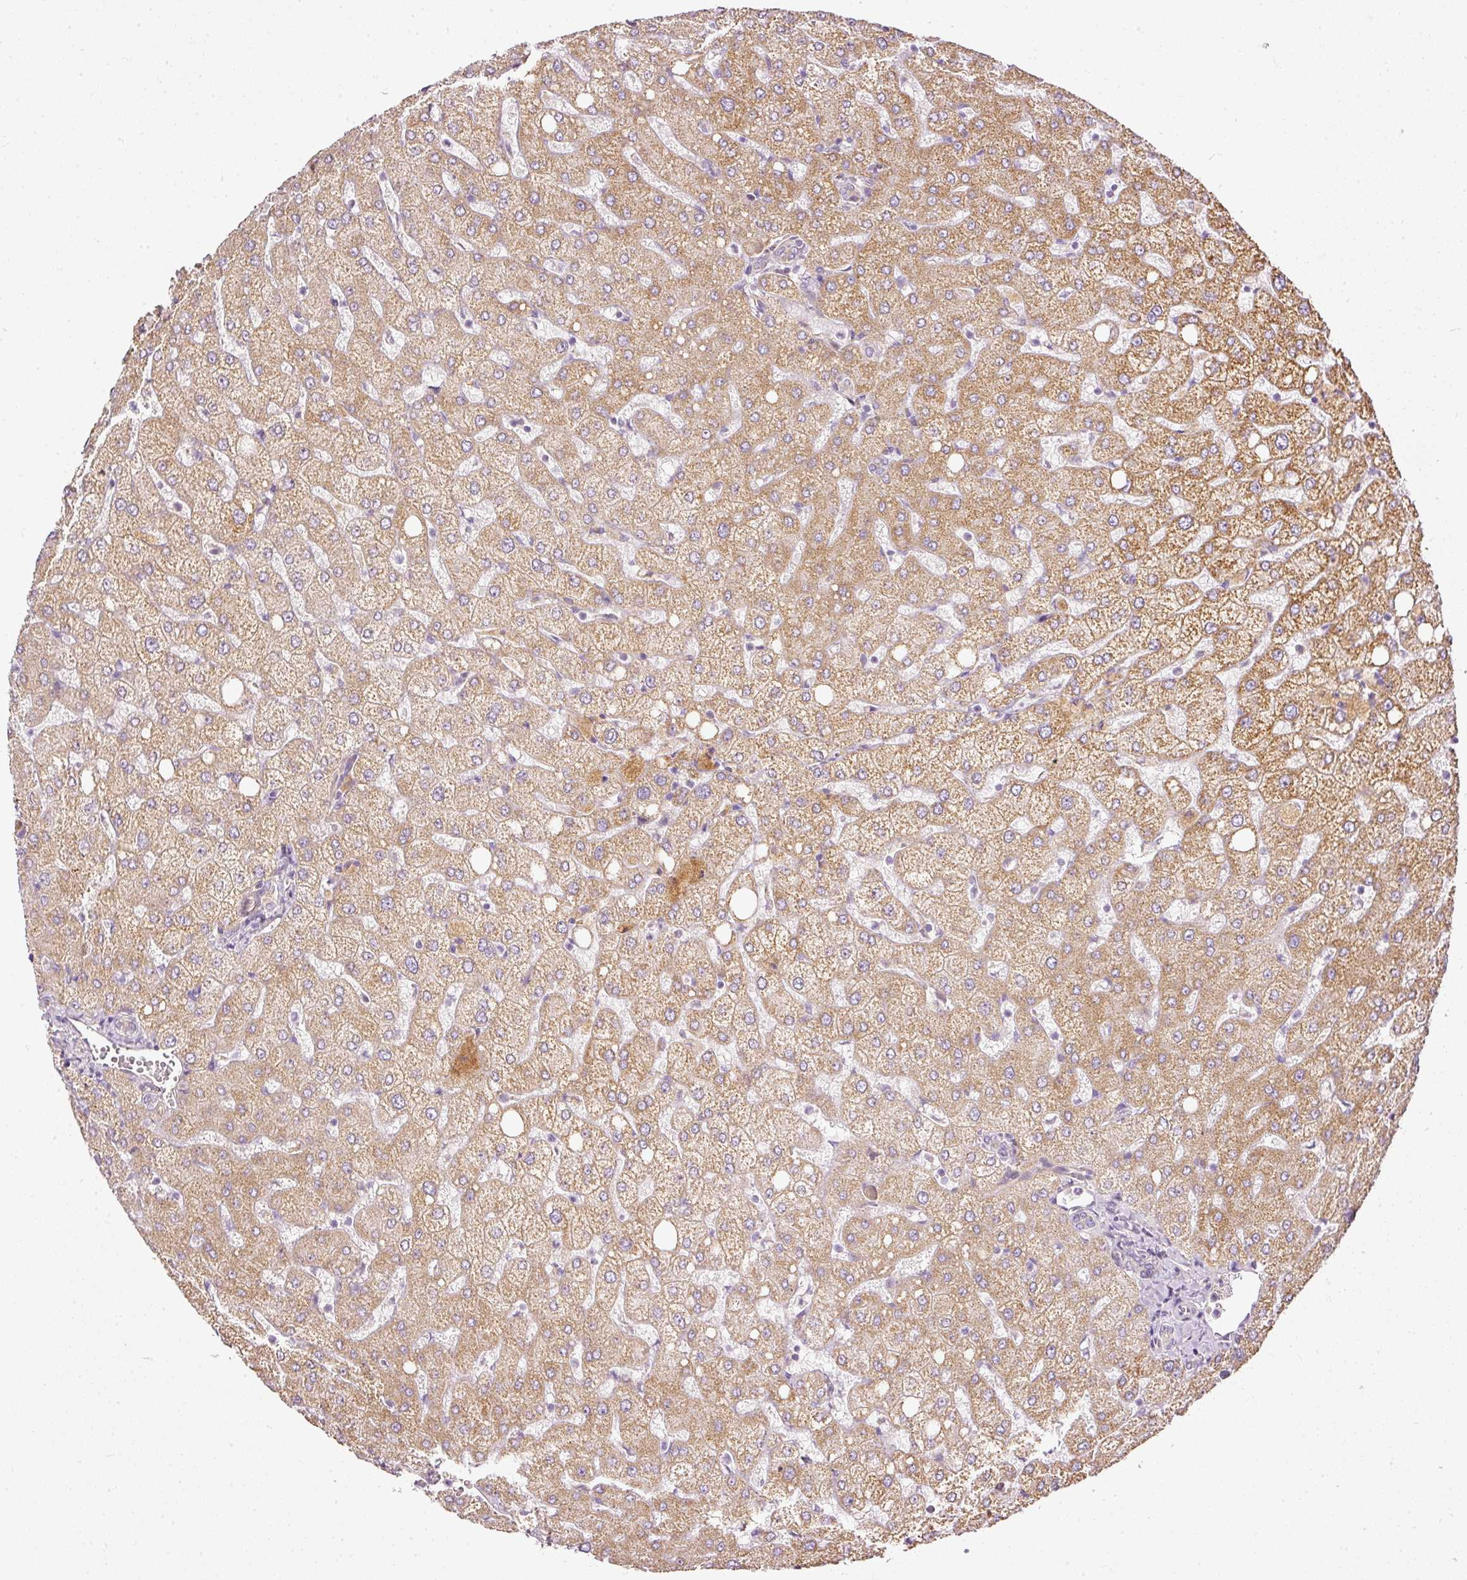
{"staining": {"intensity": "negative", "quantity": "none", "location": "none"}, "tissue": "liver", "cell_type": "Cholangiocytes", "image_type": "normal", "snomed": [{"axis": "morphology", "description": "Normal tissue, NOS"}, {"axis": "topography", "description": "Liver"}], "caption": "IHC micrograph of normal liver stained for a protein (brown), which shows no positivity in cholangiocytes.", "gene": "PAQR9", "patient": {"sex": "female", "age": 54}}